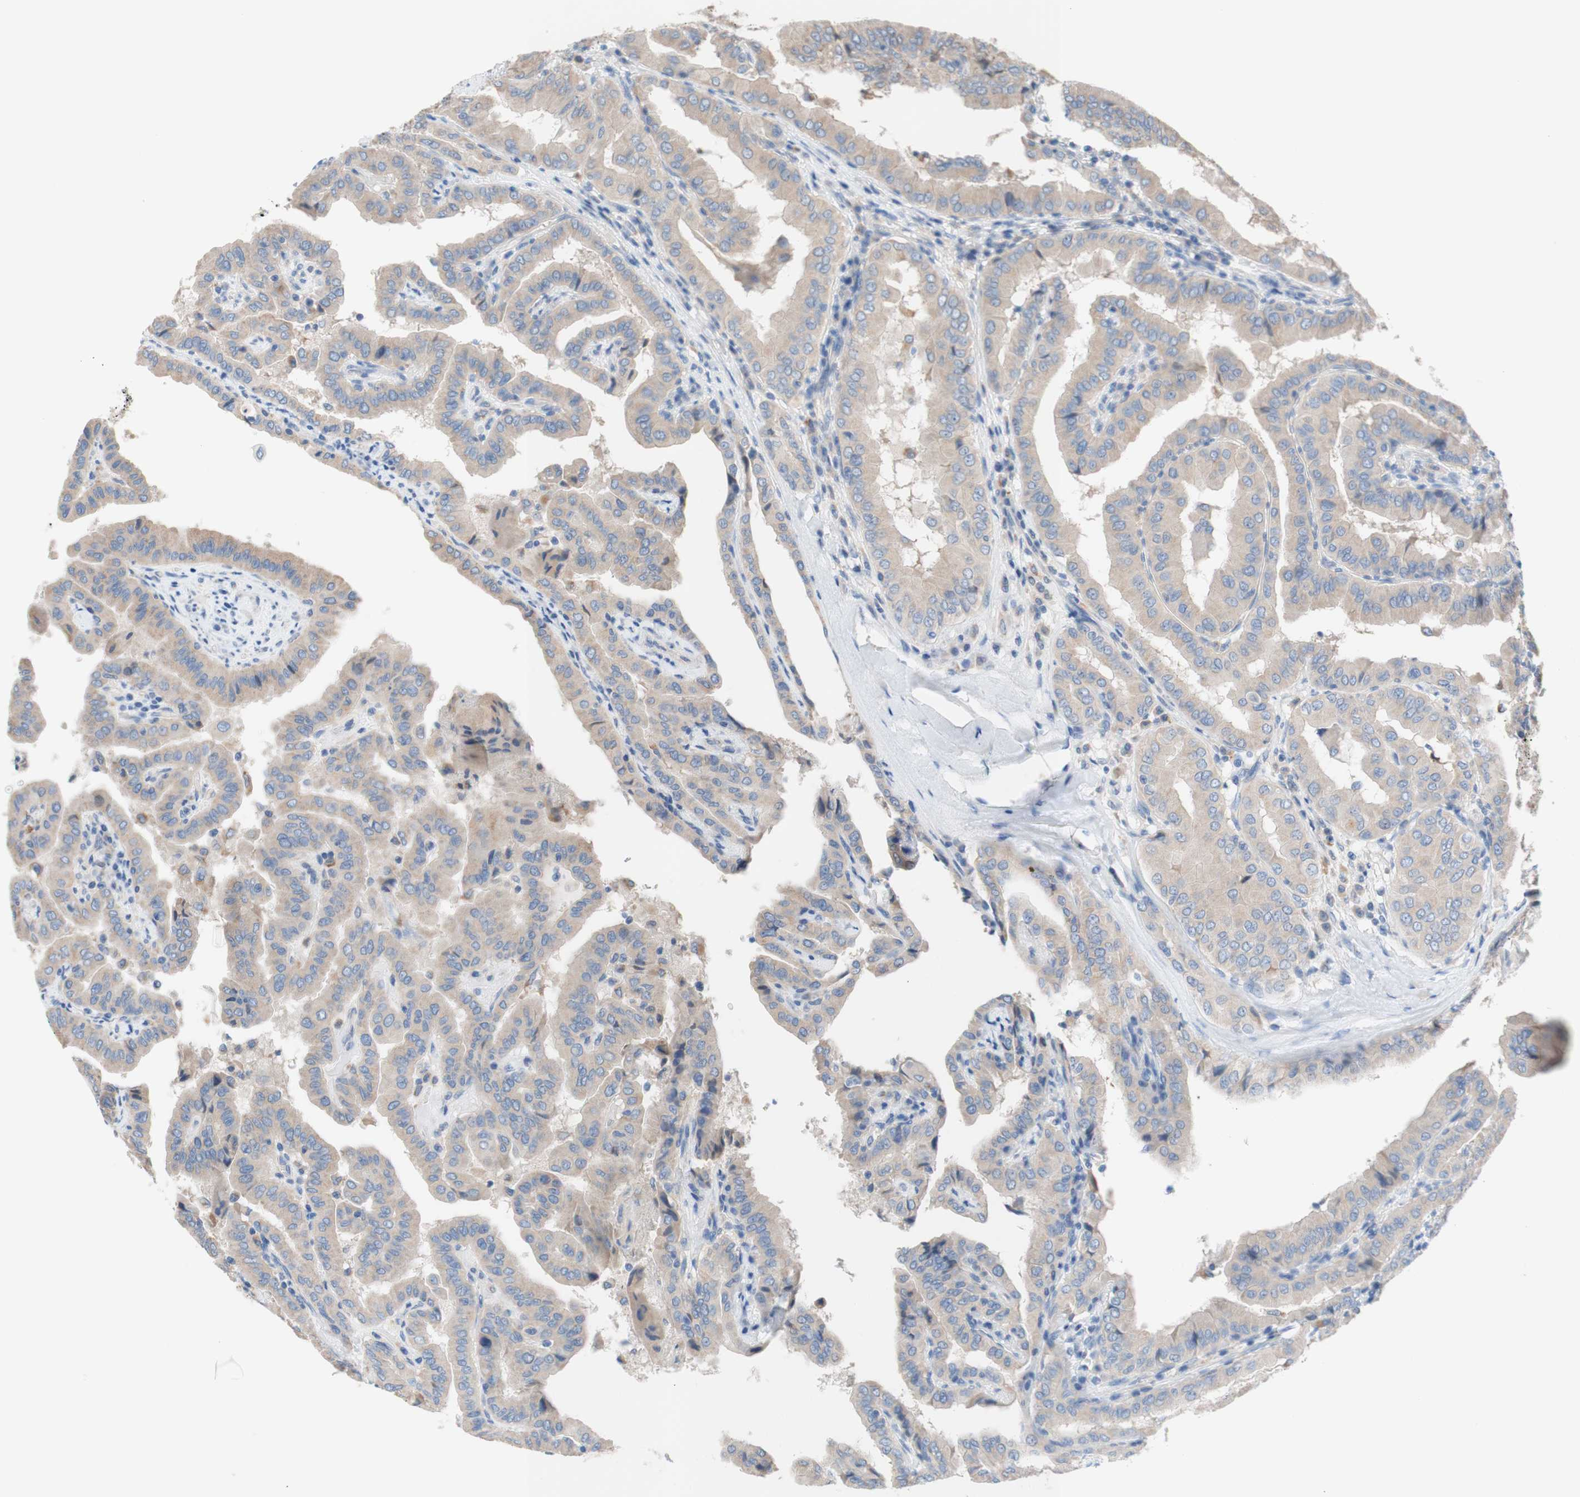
{"staining": {"intensity": "weak", "quantity": ">75%", "location": "cytoplasmic/membranous"}, "tissue": "thyroid cancer", "cell_type": "Tumor cells", "image_type": "cancer", "snomed": [{"axis": "morphology", "description": "Papillary adenocarcinoma, NOS"}, {"axis": "topography", "description": "Thyroid gland"}], "caption": "Protein expression analysis of human papillary adenocarcinoma (thyroid) reveals weak cytoplasmic/membranous staining in approximately >75% of tumor cells.", "gene": "F3", "patient": {"sex": "male", "age": 33}}